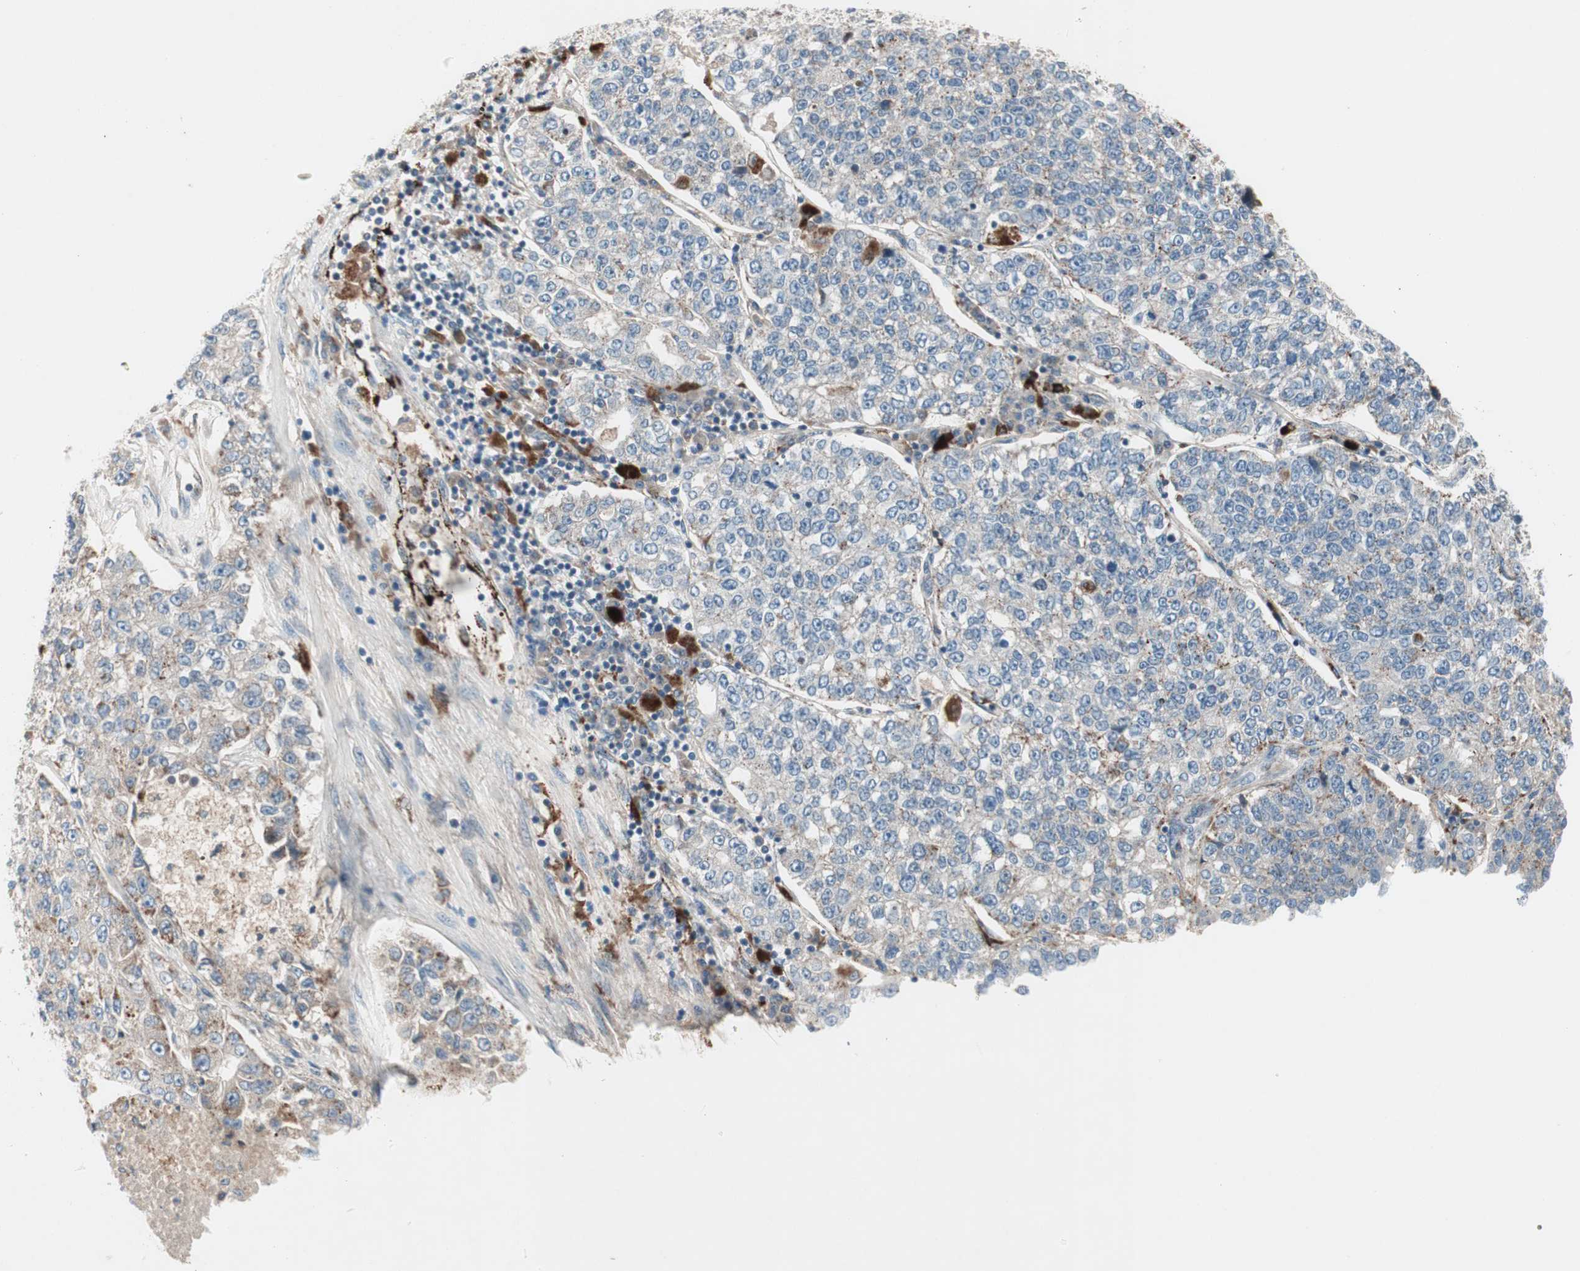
{"staining": {"intensity": "weak", "quantity": "25%-75%", "location": "cytoplasmic/membranous"}, "tissue": "lung cancer", "cell_type": "Tumor cells", "image_type": "cancer", "snomed": [{"axis": "morphology", "description": "Adenocarcinoma, NOS"}, {"axis": "topography", "description": "Lung"}], "caption": "DAB immunohistochemical staining of adenocarcinoma (lung) shows weak cytoplasmic/membranous protein positivity in about 25%-75% of tumor cells. Ihc stains the protein in brown and the nuclei are stained blue.", "gene": "FGFR4", "patient": {"sex": "male", "age": 49}}